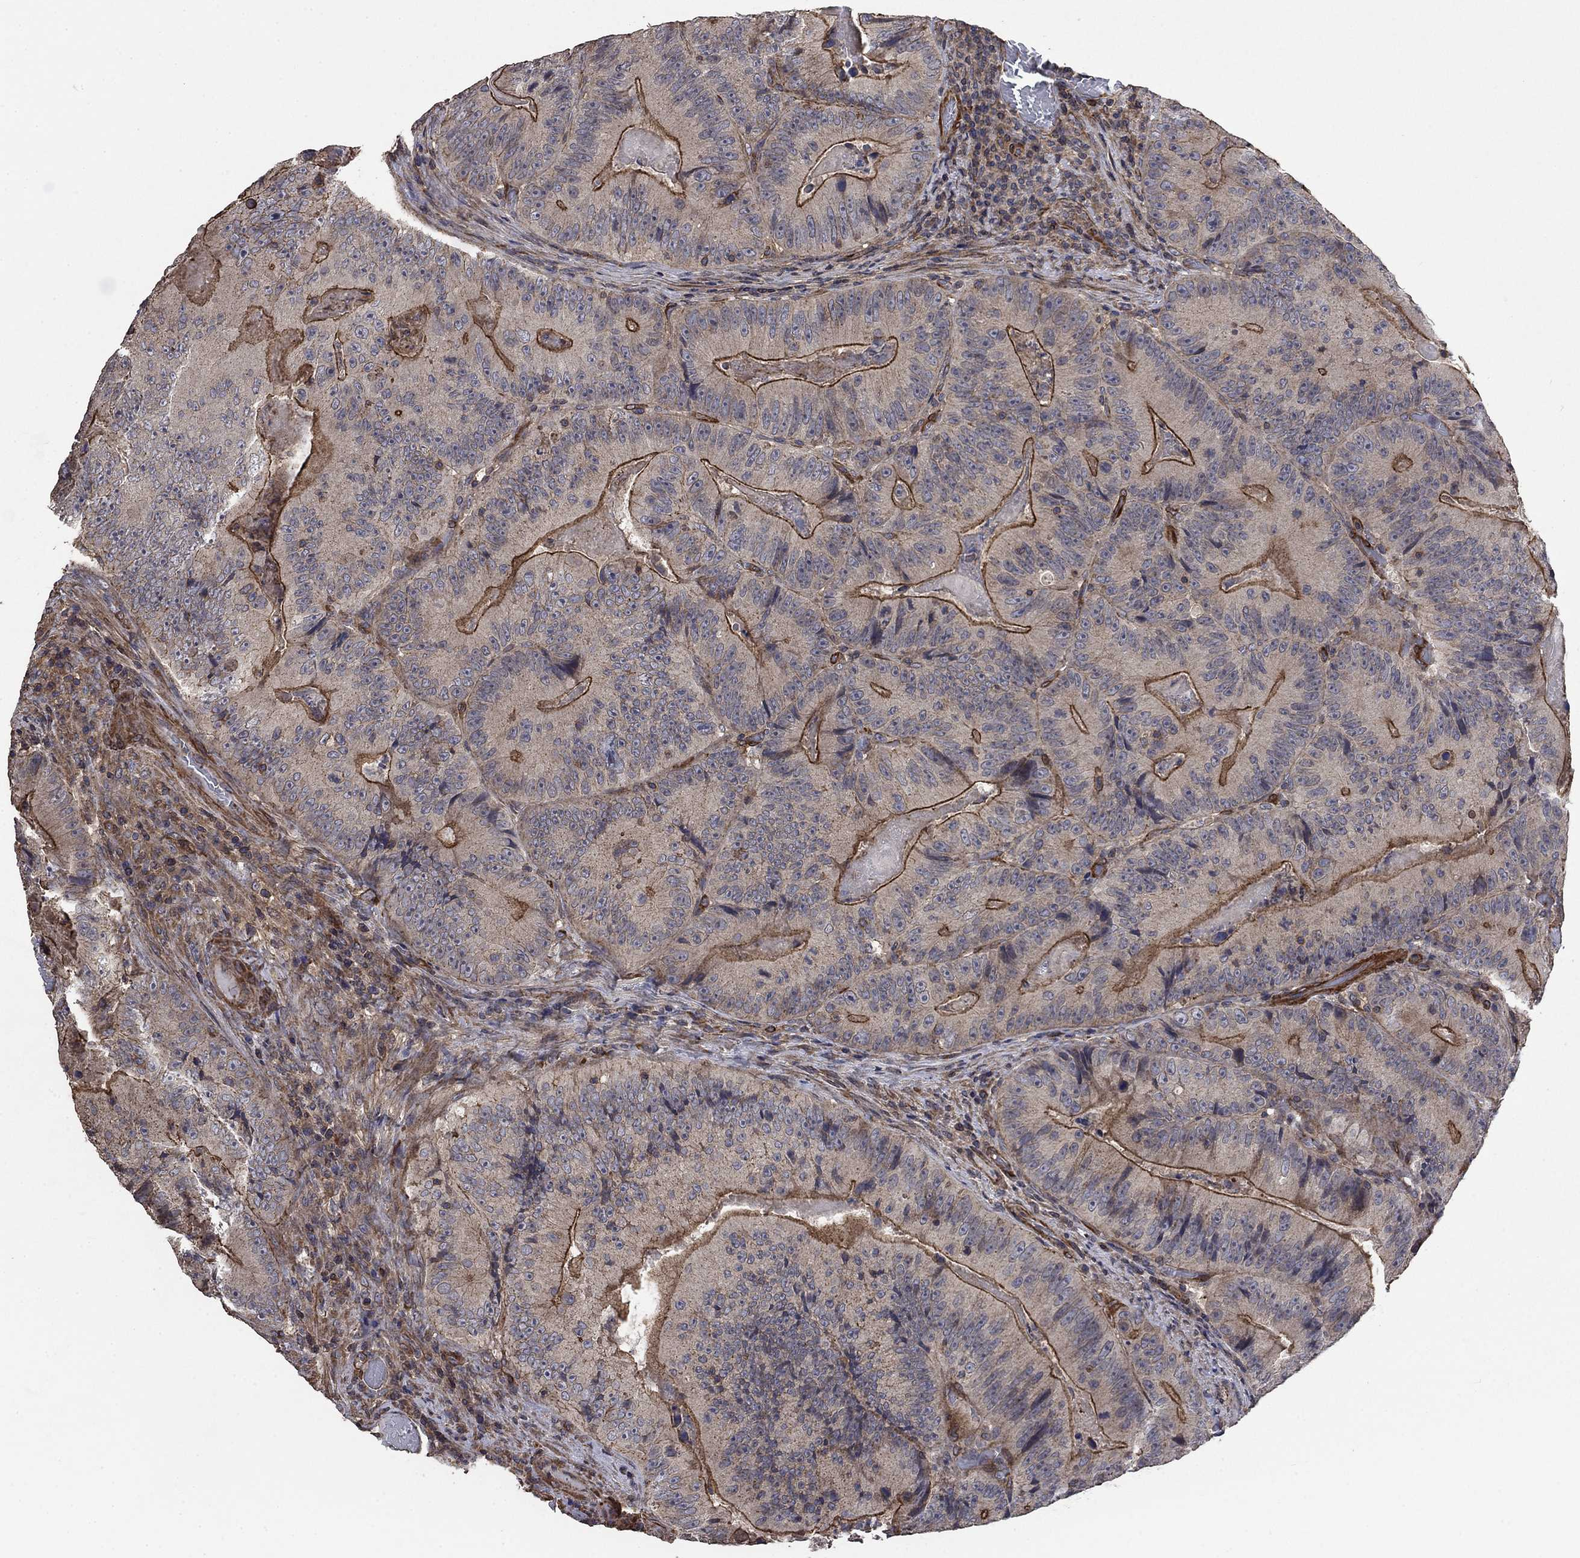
{"staining": {"intensity": "strong", "quantity": "25%-75%", "location": "cytoplasmic/membranous"}, "tissue": "colorectal cancer", "cell_type": "Tumor cells", "image_type": "cancer", "snomed": [{"axis": "morphology", "description": "Adenocarcinoma, NOS"}, {"axis": "topography", "description": "Colon"}], "caption": "This histopathology image demonstrates immunohistochemistry staining of human adenocarcinoma (colorectal), with high strong cytoplasmic/membranous positivity in about 25%-75% of tumor cells.", "gene": "PDE3A", "patient": {"sex": "female", "age": 86}}